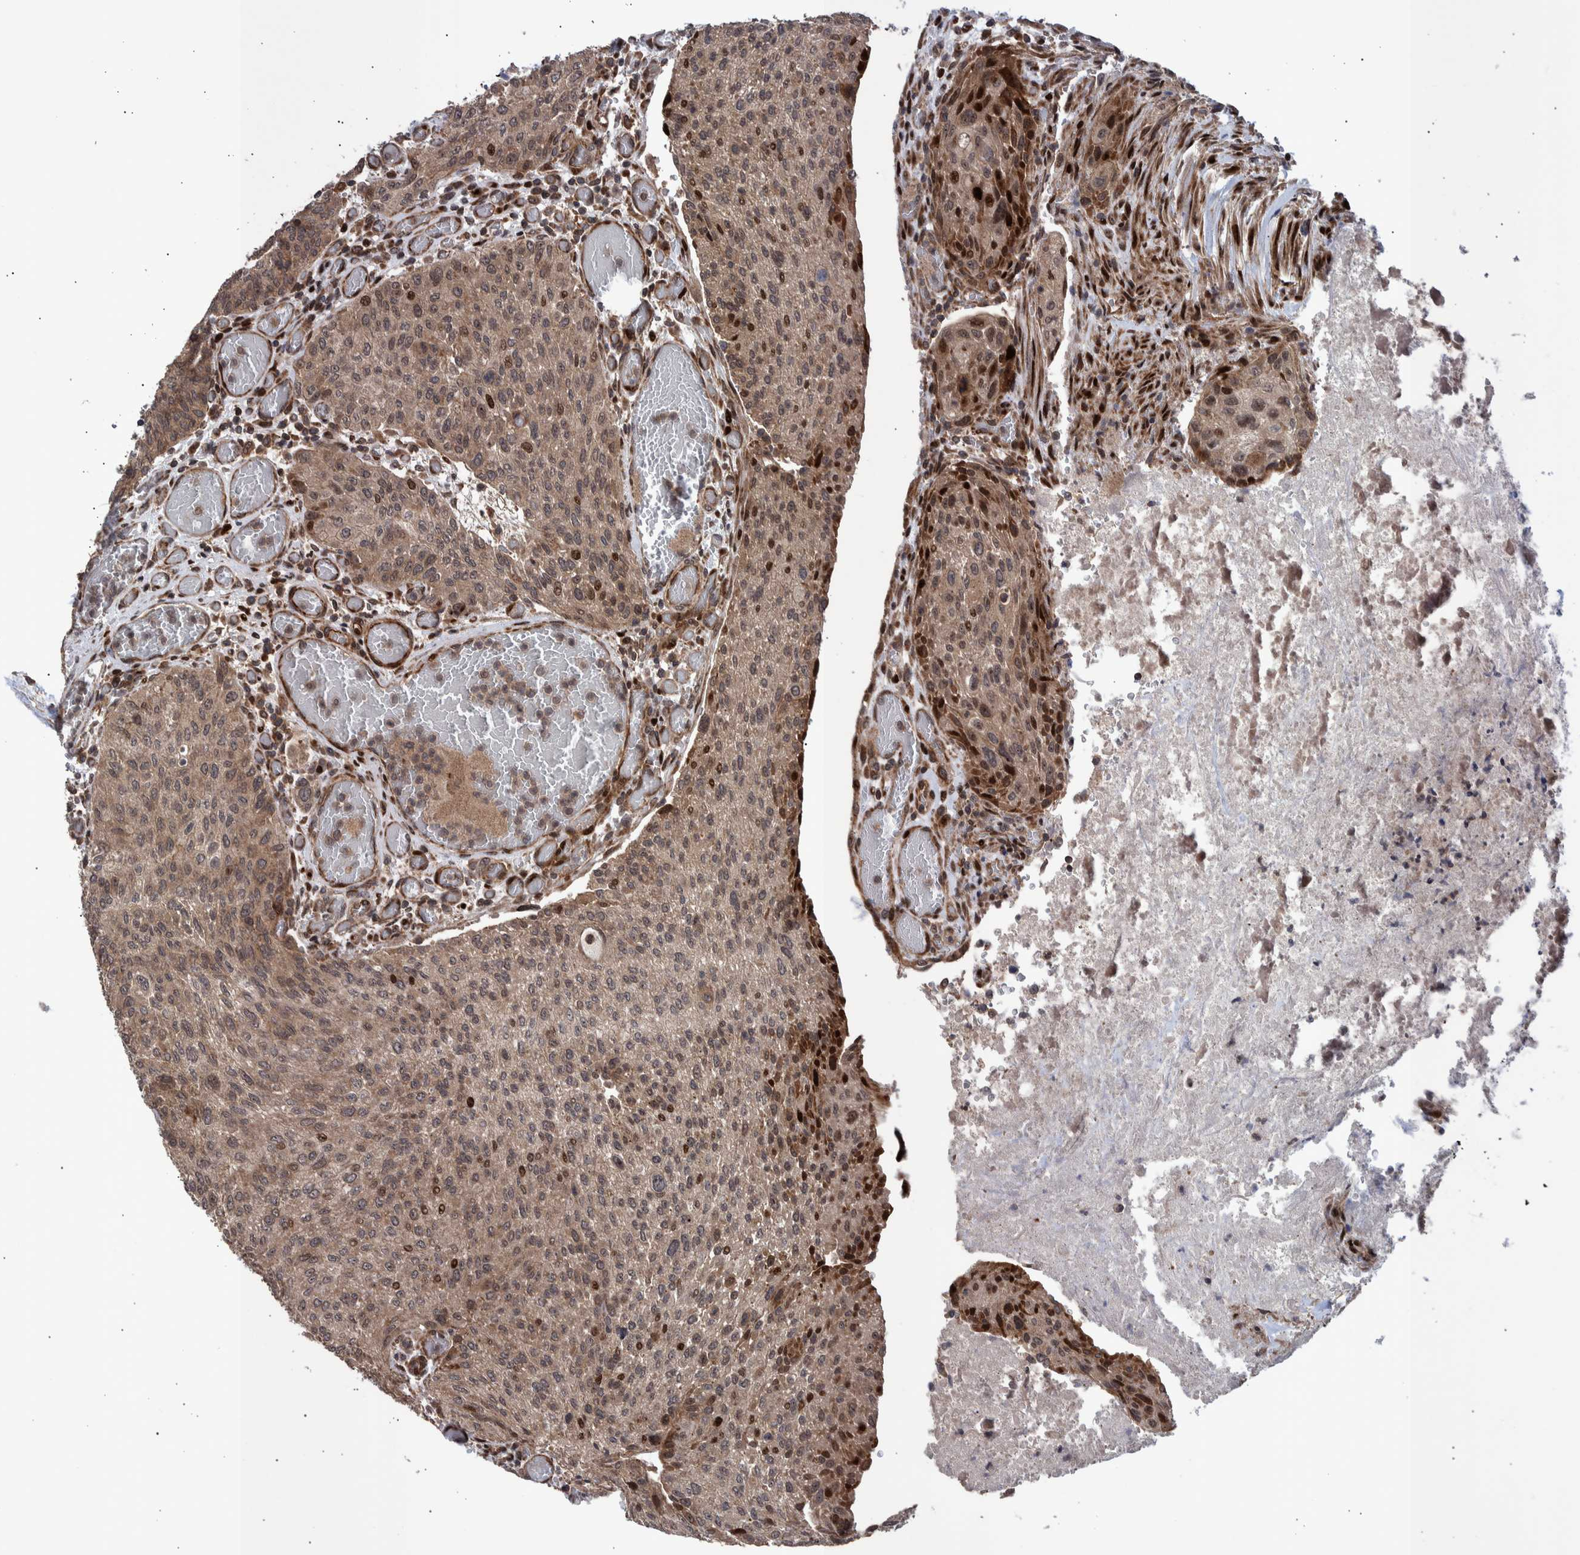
{"staining": {"intensity": "moderate", "quantity": ">75%", "location": "cytoplasmic/membranous,nuclear"}, "tissue": "urothelial cancer", "cell_type": "Tumor cells", "image_type": "cancer", "snomed": [{"axis": "morphology", "description": "Urothelial carcinoma, Low grade"}, {"axis": "morphology", "description": "Urothelial carcinoma, High grade"}, {"axis": "topography", "description": "Urinary bladder"}], "caption": "Immunohistochemical staining of human urothelial cancer exhibits medium levels of moderate cytoplasmic/membranous and nuclear positivity in approximately >75% of tumor cells.", "gene": "SHISA6", "patient": {"sex": "male", "age": 35}}